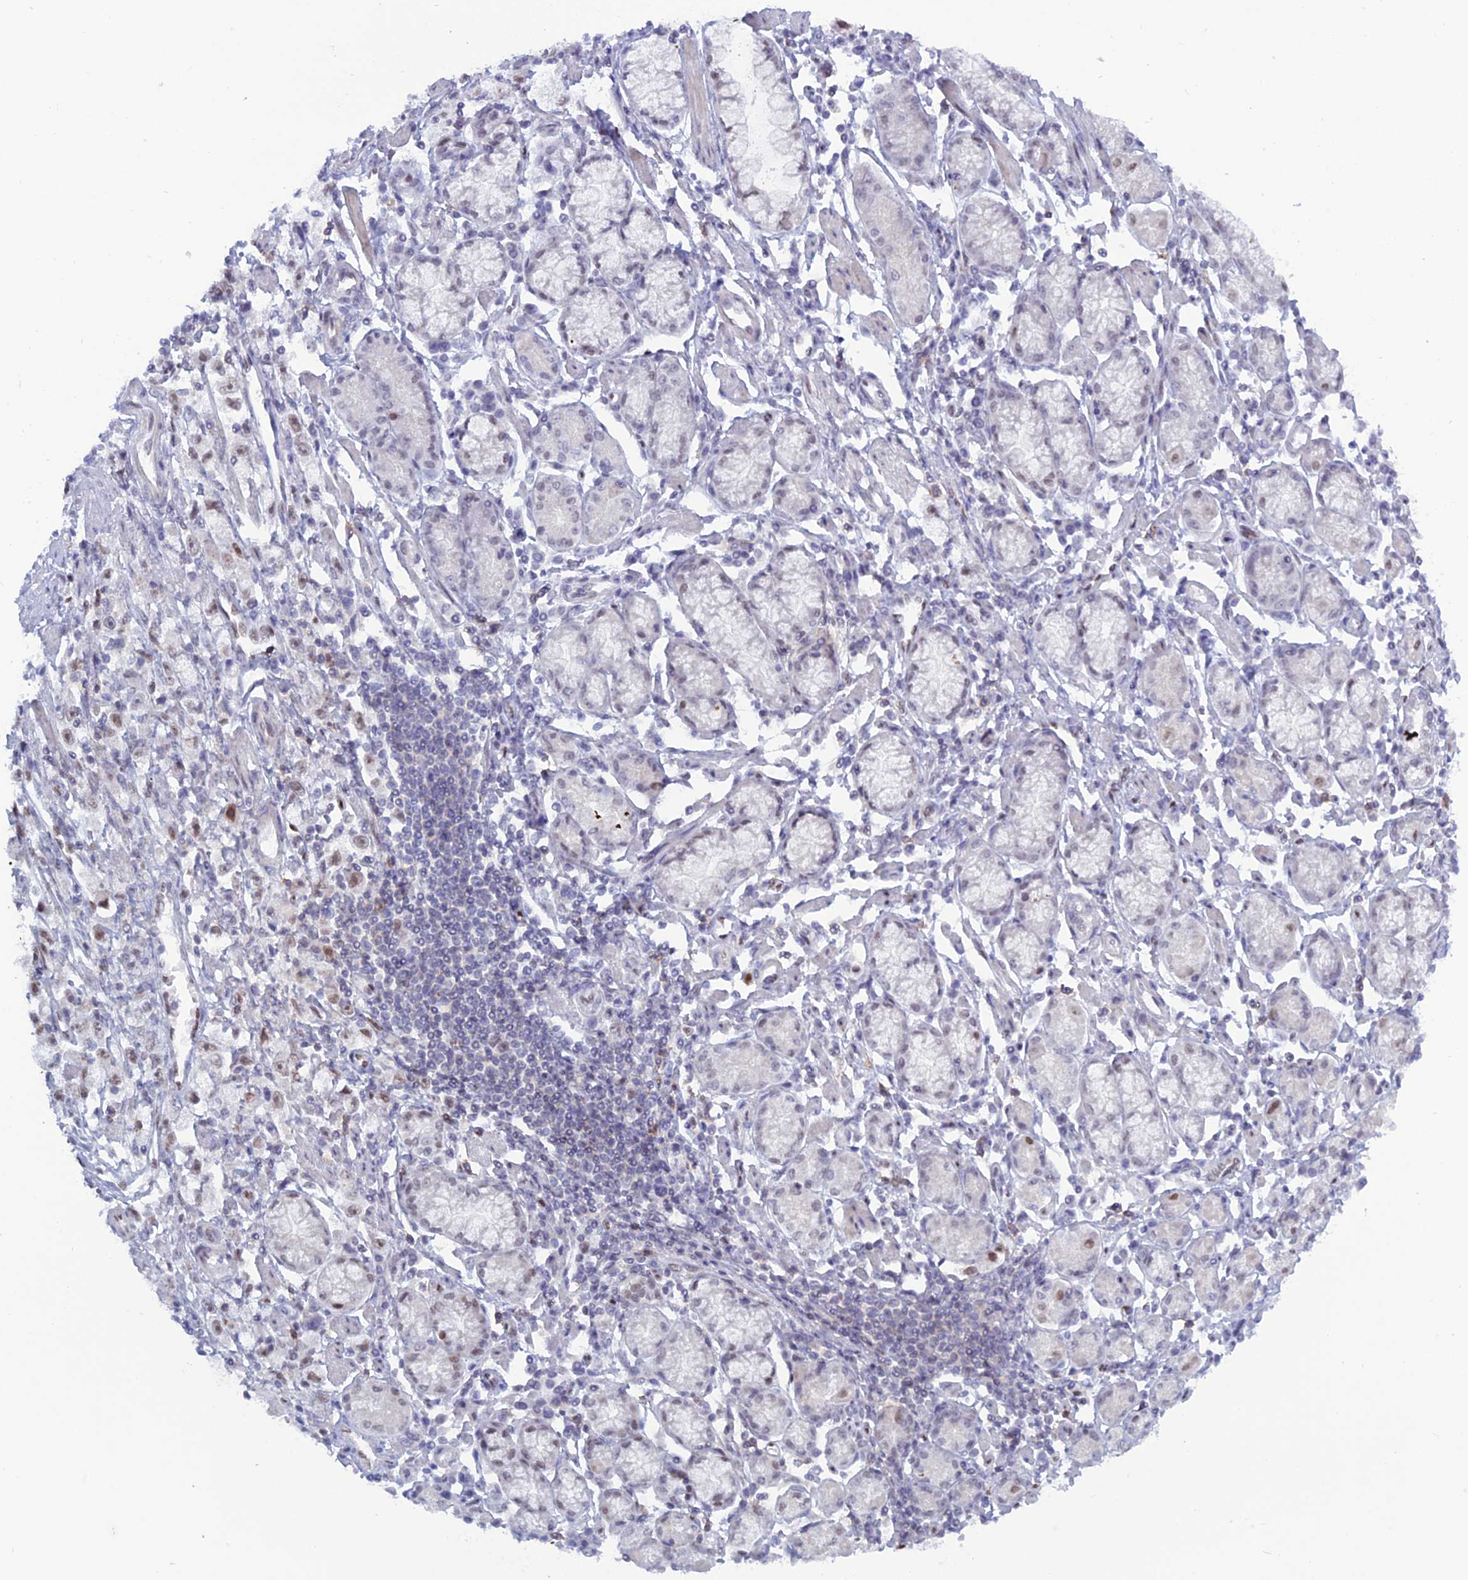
{"staining": {"intensity": "weak", "quantity": "<25%", "location": "nuclear"}, "tissue": "stomach cancer", "cell_type": "Tumor cells", "image_type": "cancer", "snomed": [{"axis": "morphology", "description": "Adenocarcinoma, NOS"}, {"axis": "topography", "description": "Stomach"}], "caption": "IHC micrograph of stomach cancer stained for a protein (brown), which exhibits no positivity in tumor cells.", "gene": "NOL4L", "patient": {"sex": "female", "age": 59}}